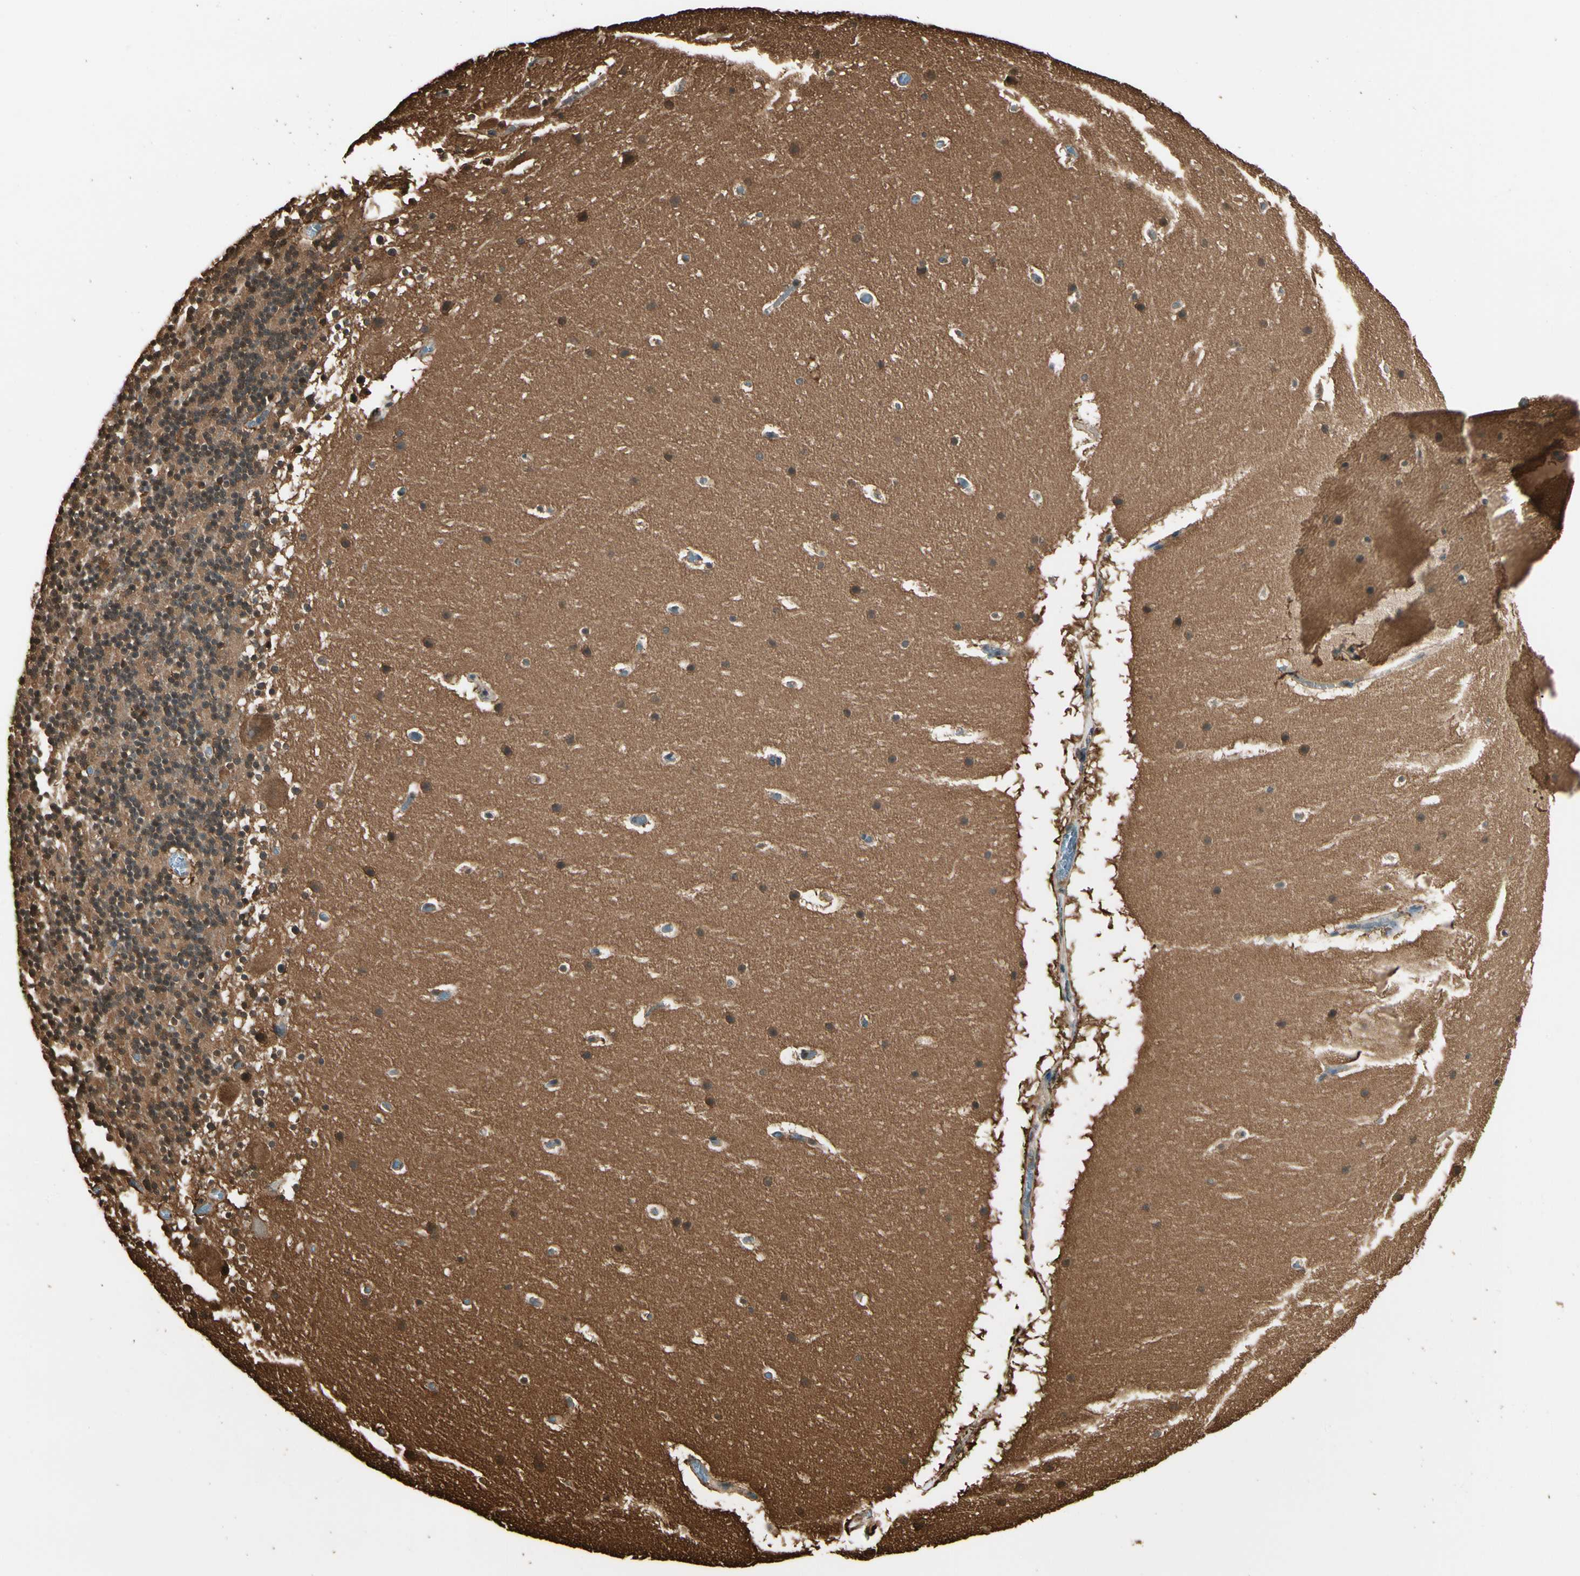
{"staining": {"intensity": "weak", "quantity": "25%-75%", "location": "cytoplasmic/membranous,nuclear"}, "tissue": "cerebellum", "cell_type": "Cells in granular layer", "image_type": "normal", "snomed": [{"axis": "morphology", "description": "Normal tissue, NOS"}, {"axis": "topography", "description": "Cerebellum"}], "caption": "Immunohistochemical staining of normal cerebellum displays low levels of weak cytoplasmic/membranous,nuclear positivity in approximately 25%-75% of cells in granular layer. The staining is performed using DAB (3,3'-diaminobenzidine) brown chromogen to label protein expression. The nuclei are counter-stained blue using hematoxylin.", "gene": "YWHAE", "patient": {"sex": "male", "age": 45}}